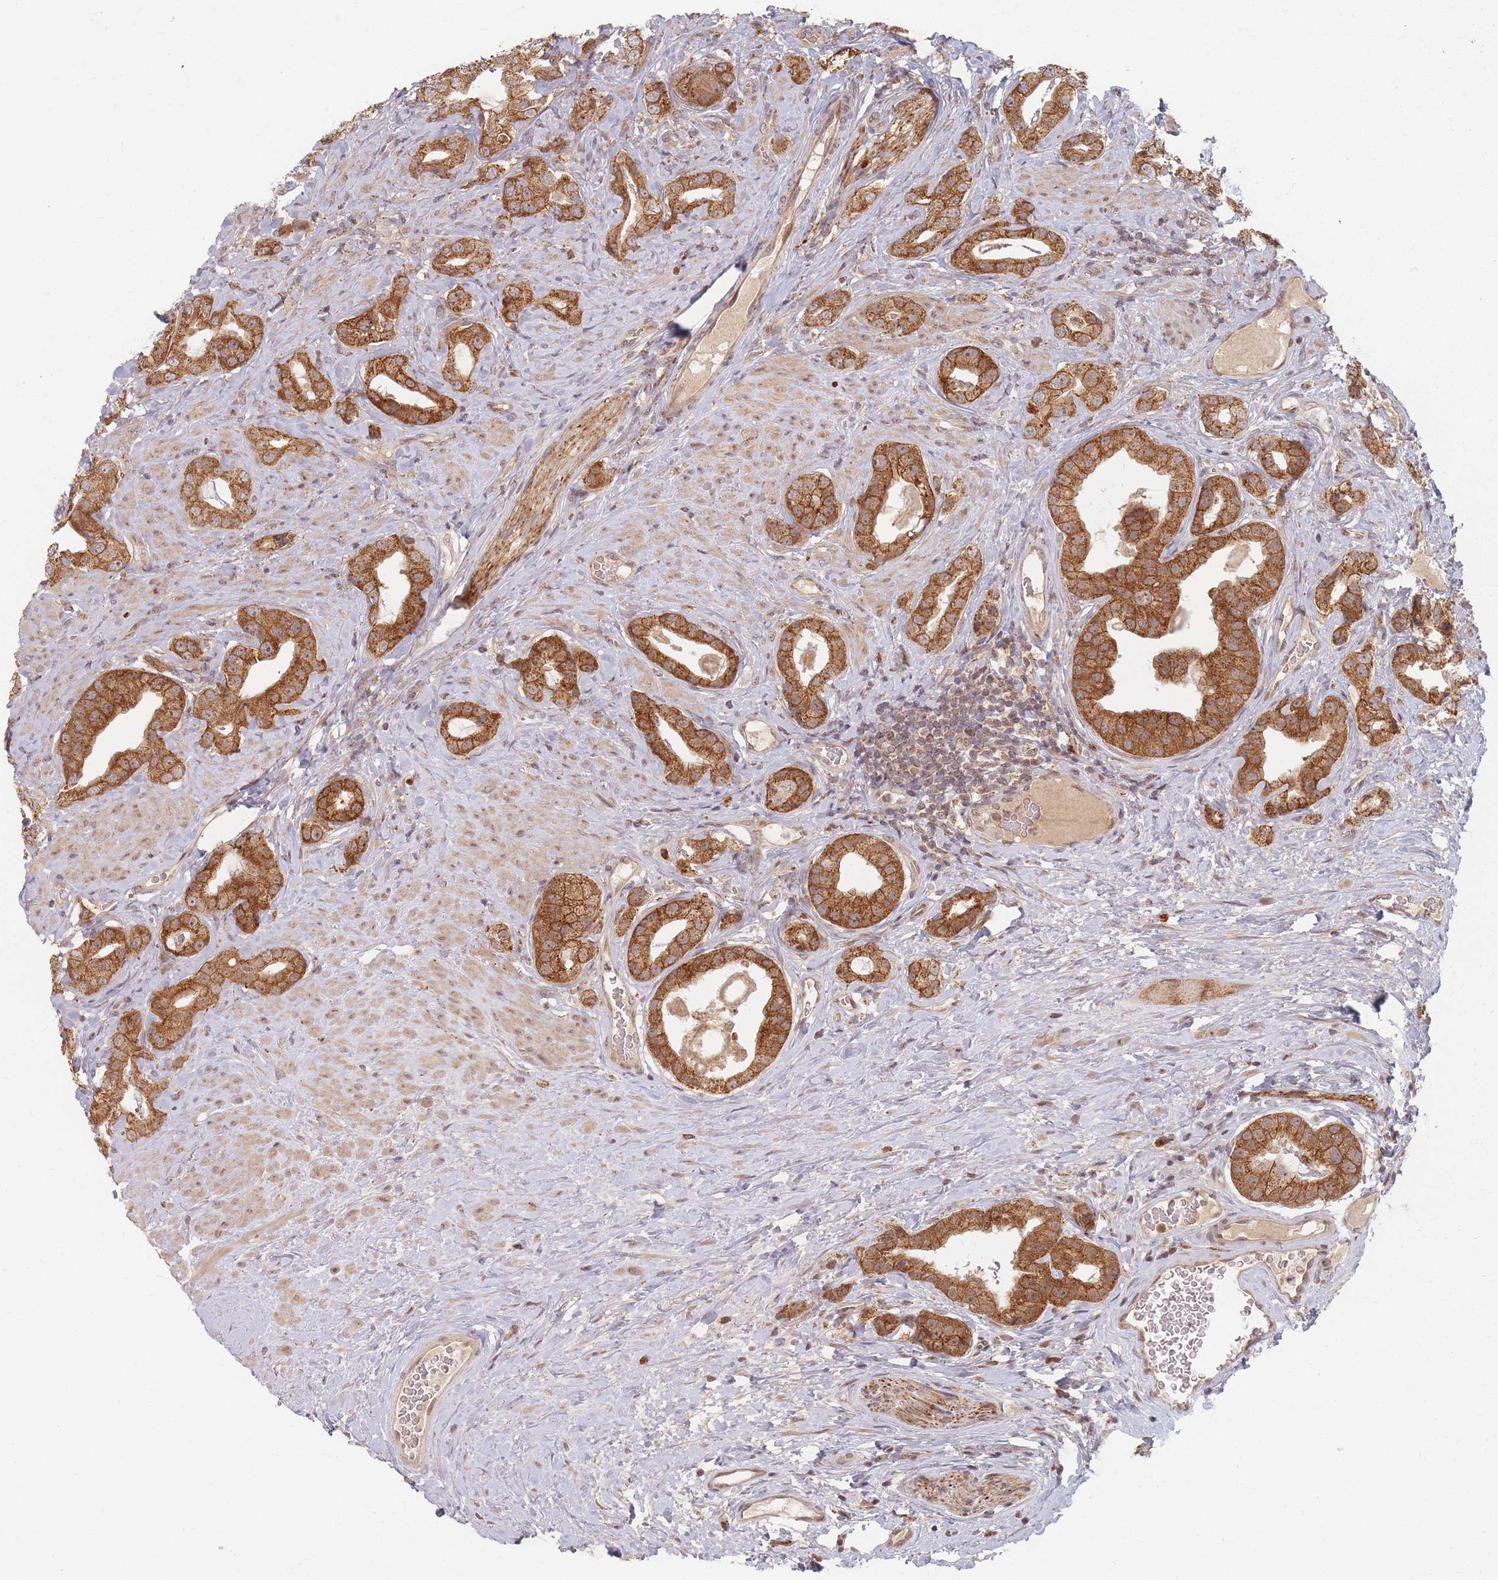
{"staining": {"intensity": "strong", "quantity": ">75%", "location": "cytoplasmic/membranous"}, "tissue": "prostate cancer", "cell_type": "Tumor cells", "image_type": "cancer", "snomed": [{"axis": "morphology", "description": "Adenocarcinoma, High grade"}, {"axis": "topography", "description": "Prostate"}], "caption": "IHC micrograph of human prostate high-grade adenocarcinoma stained for a protein (brown), which exhibits high levels of strong cytoplasmic/membranous positivity in approximately >75% of tumor cells.", "gene": "RADX", "patient": {"sex": "male", "age": 63}}